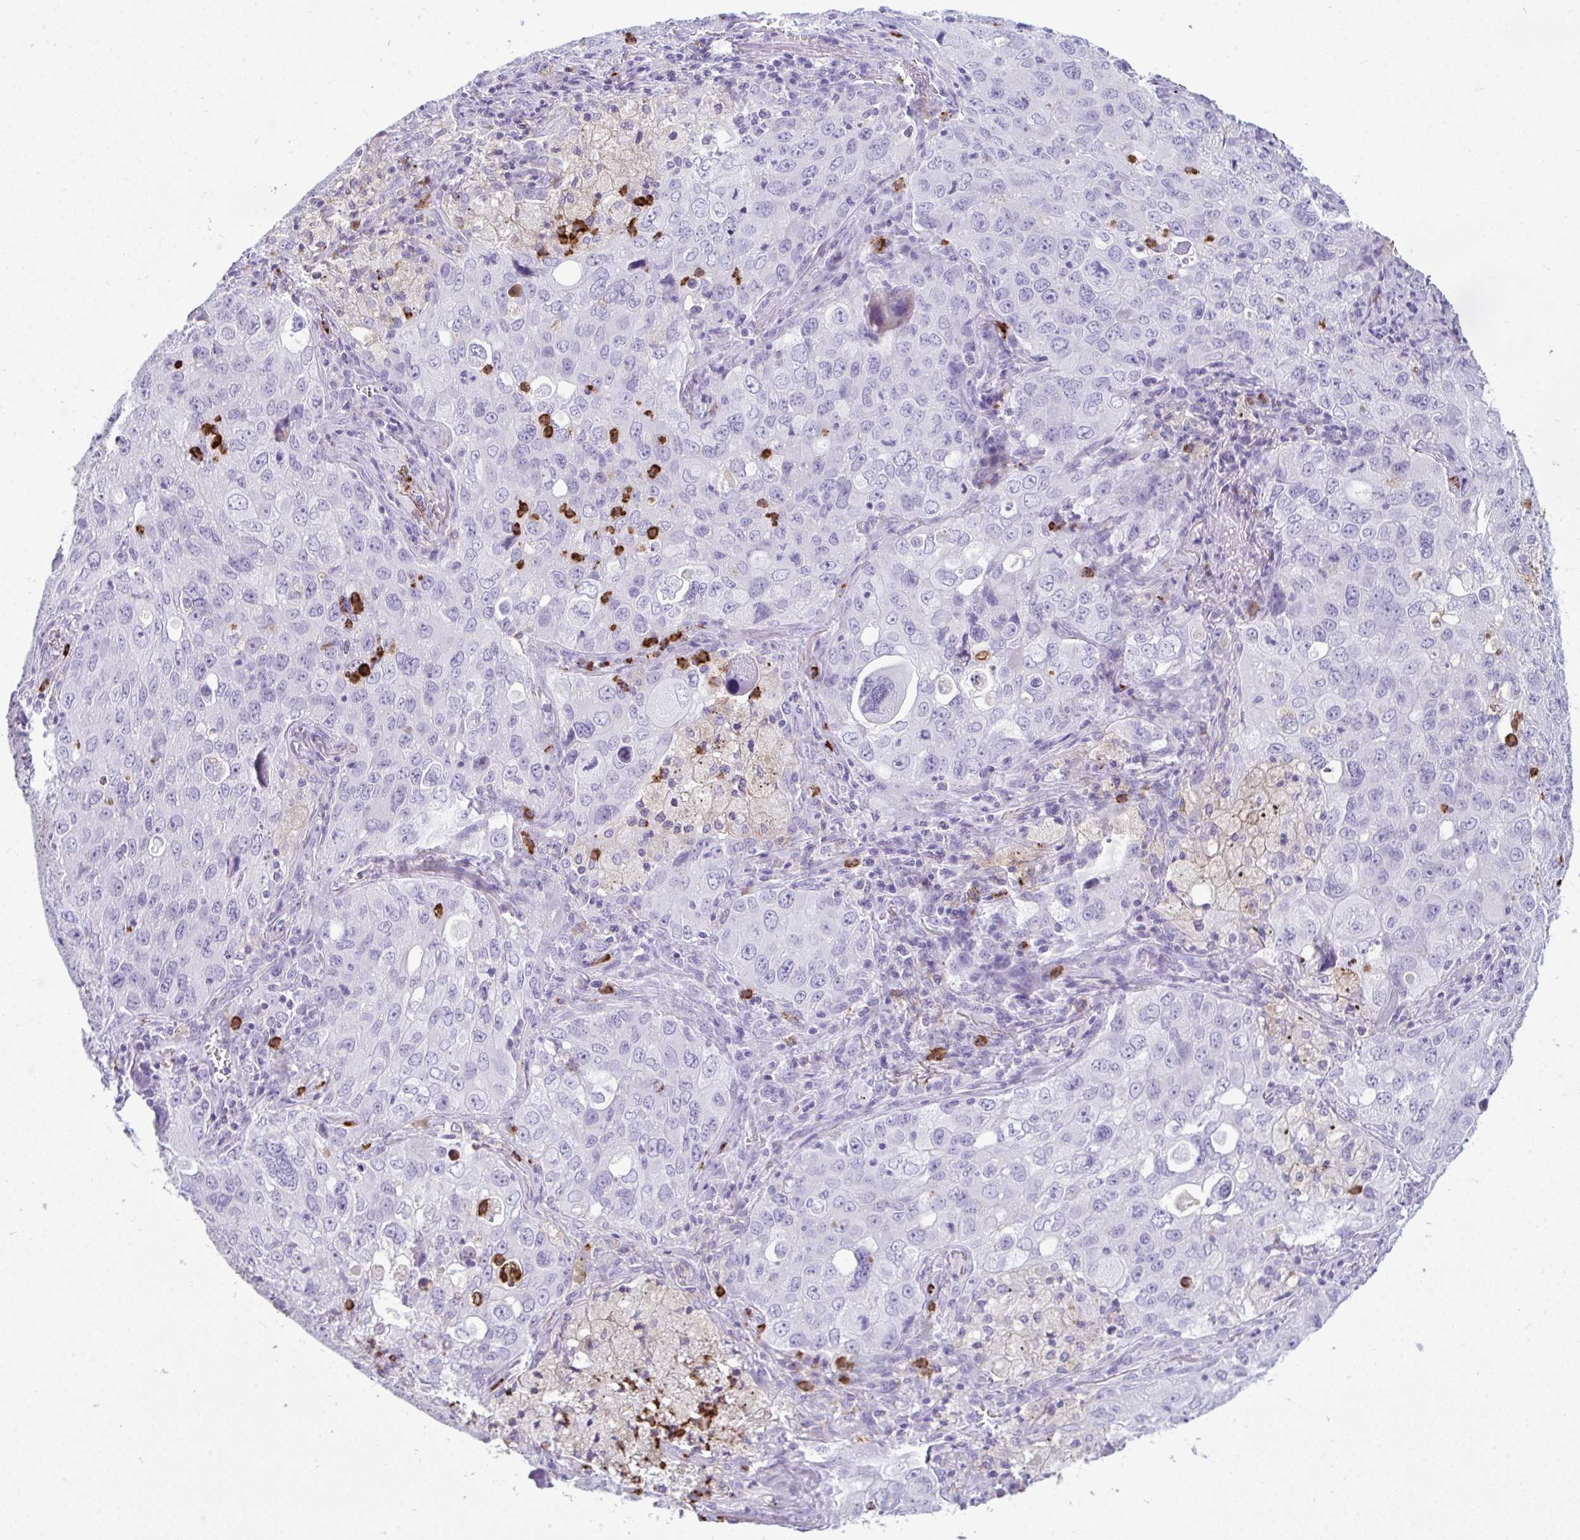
{"staining": {"intensity": "negative", "quantity": "none", "location": "none"}, "tissue": "lung cancer", "cell_type": "Tumor cells", "image_type": "cancer", "snomed": [{"axis": "morphology", "description": "Adenocarcinoma, NOS"}, {"axis": "morphology", "description": "Adenocarcinoma, metastatic, NOS"}, {"axis": "topography", "description": "Lymph node"}, {"axis": "topography", "description": "Lung"}], "caption": "DAB (3,3'-diaminobenzidine) immunohistochemical staining of human lung adenocarcinoma shows no significant positivity in tumor cells. (DAB (3,3'-diaminobenzidine) immunohistochemistry (IHC), high magnification).", "gene": "ARHGAP42", "patient": {"sex": "female", "age": 42}}